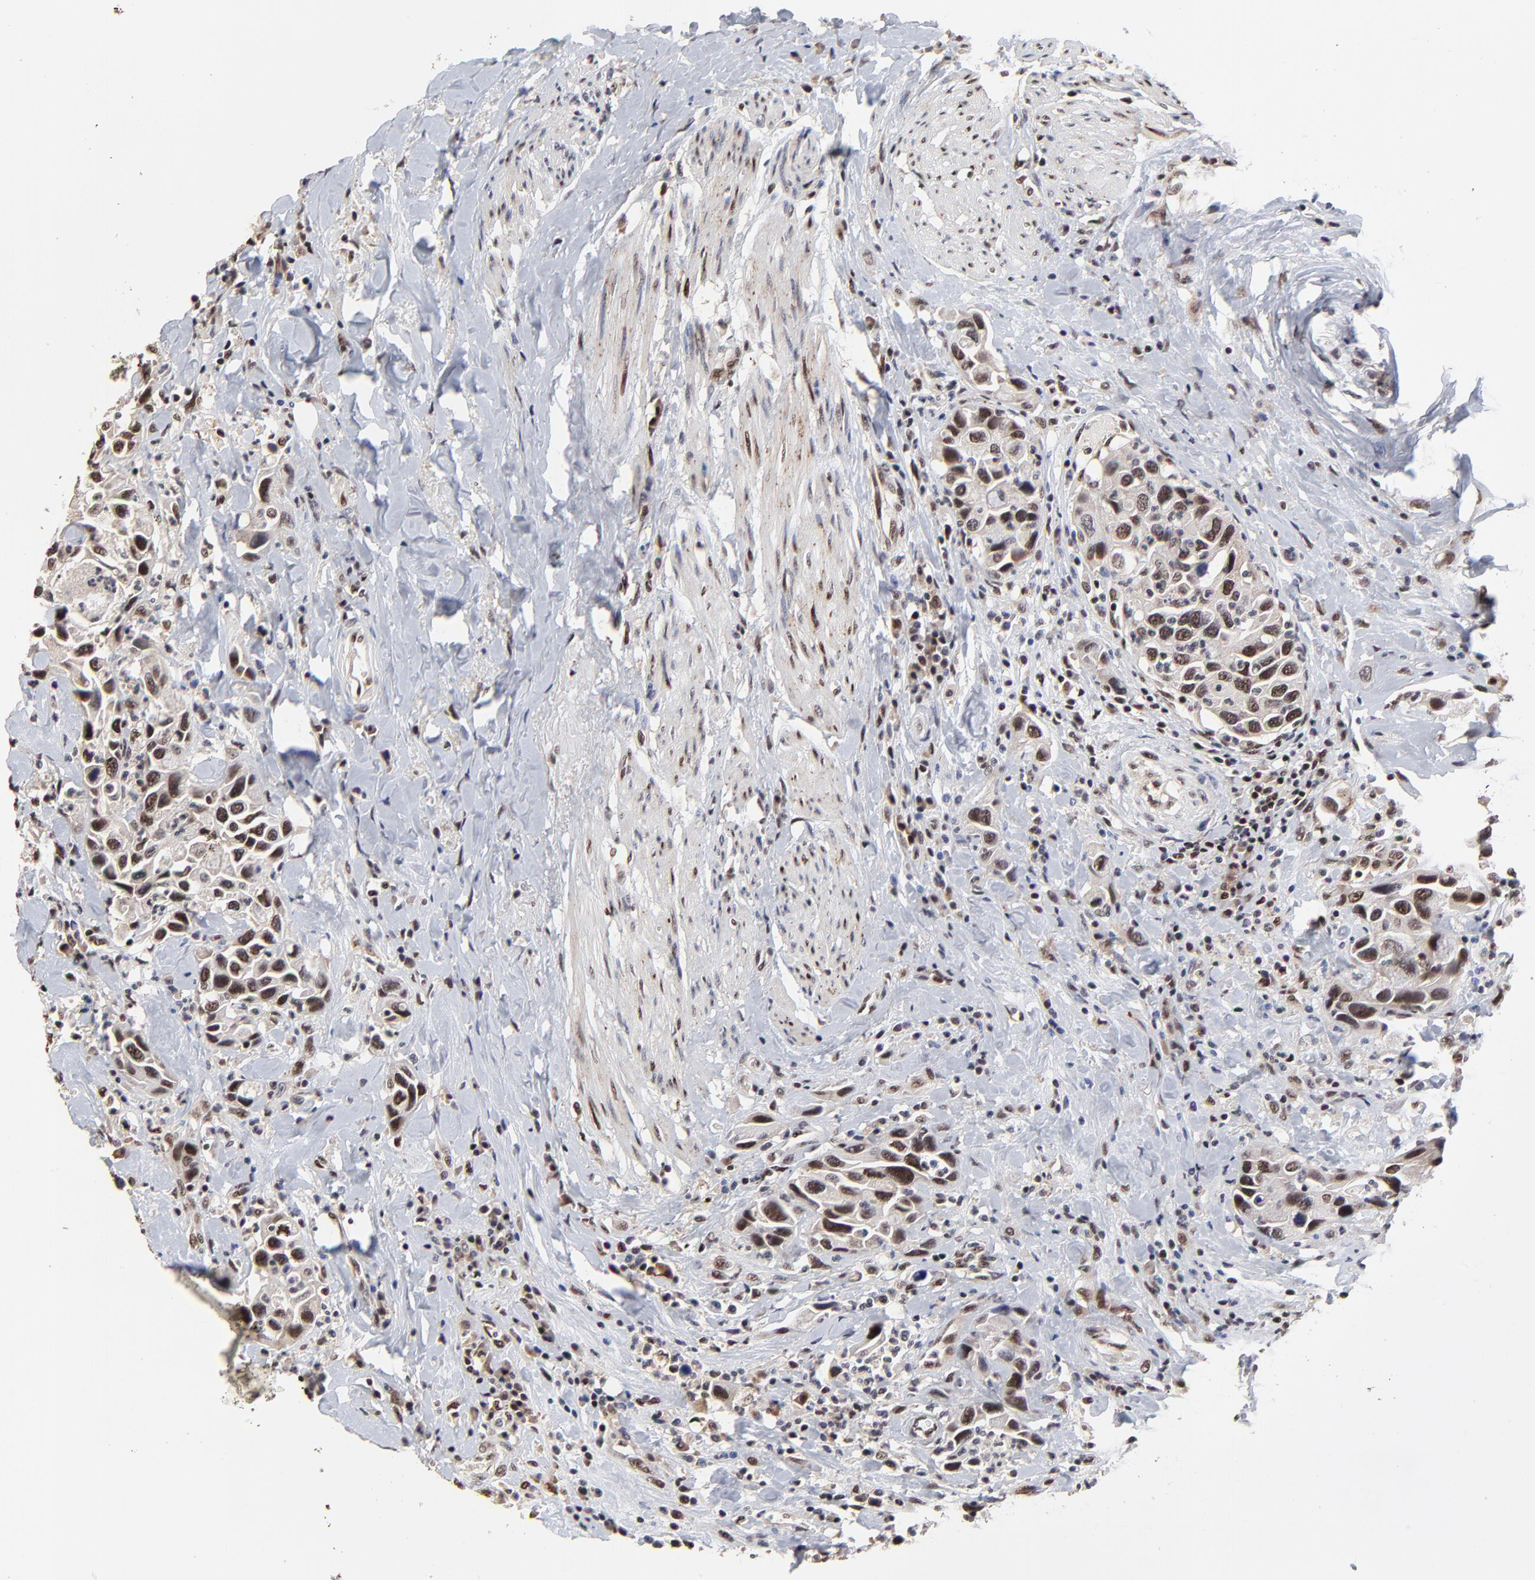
{"staining": {"intensity": "moderate", "quantity": ">75%", "location": "nuclear"}, "tissue": "urothelial cancer", "cell_type": "Tumor cells", "image_type": "cancer", "snomed": [{"axis": "morphology", "description": "Urothelial carcinoma, High grade"}, {"axis": "topography", "description": "Urinary bladder"}], "caption": "An IHC photomicrograph of neoplastic tissue is shown. Protein staining in brown shows moderate nuclear positivity in high-grade urothelial carcinoma within tumor cells. The staining was performed using DAB (3,3'-diaminobenzidine) to visualize the protein expression in brown, while the nuclei were stained in blue with hematoxylin (Magnification: 20x).", "gene": "RBM22", "patient": {"sex": "male", "age": 66}}